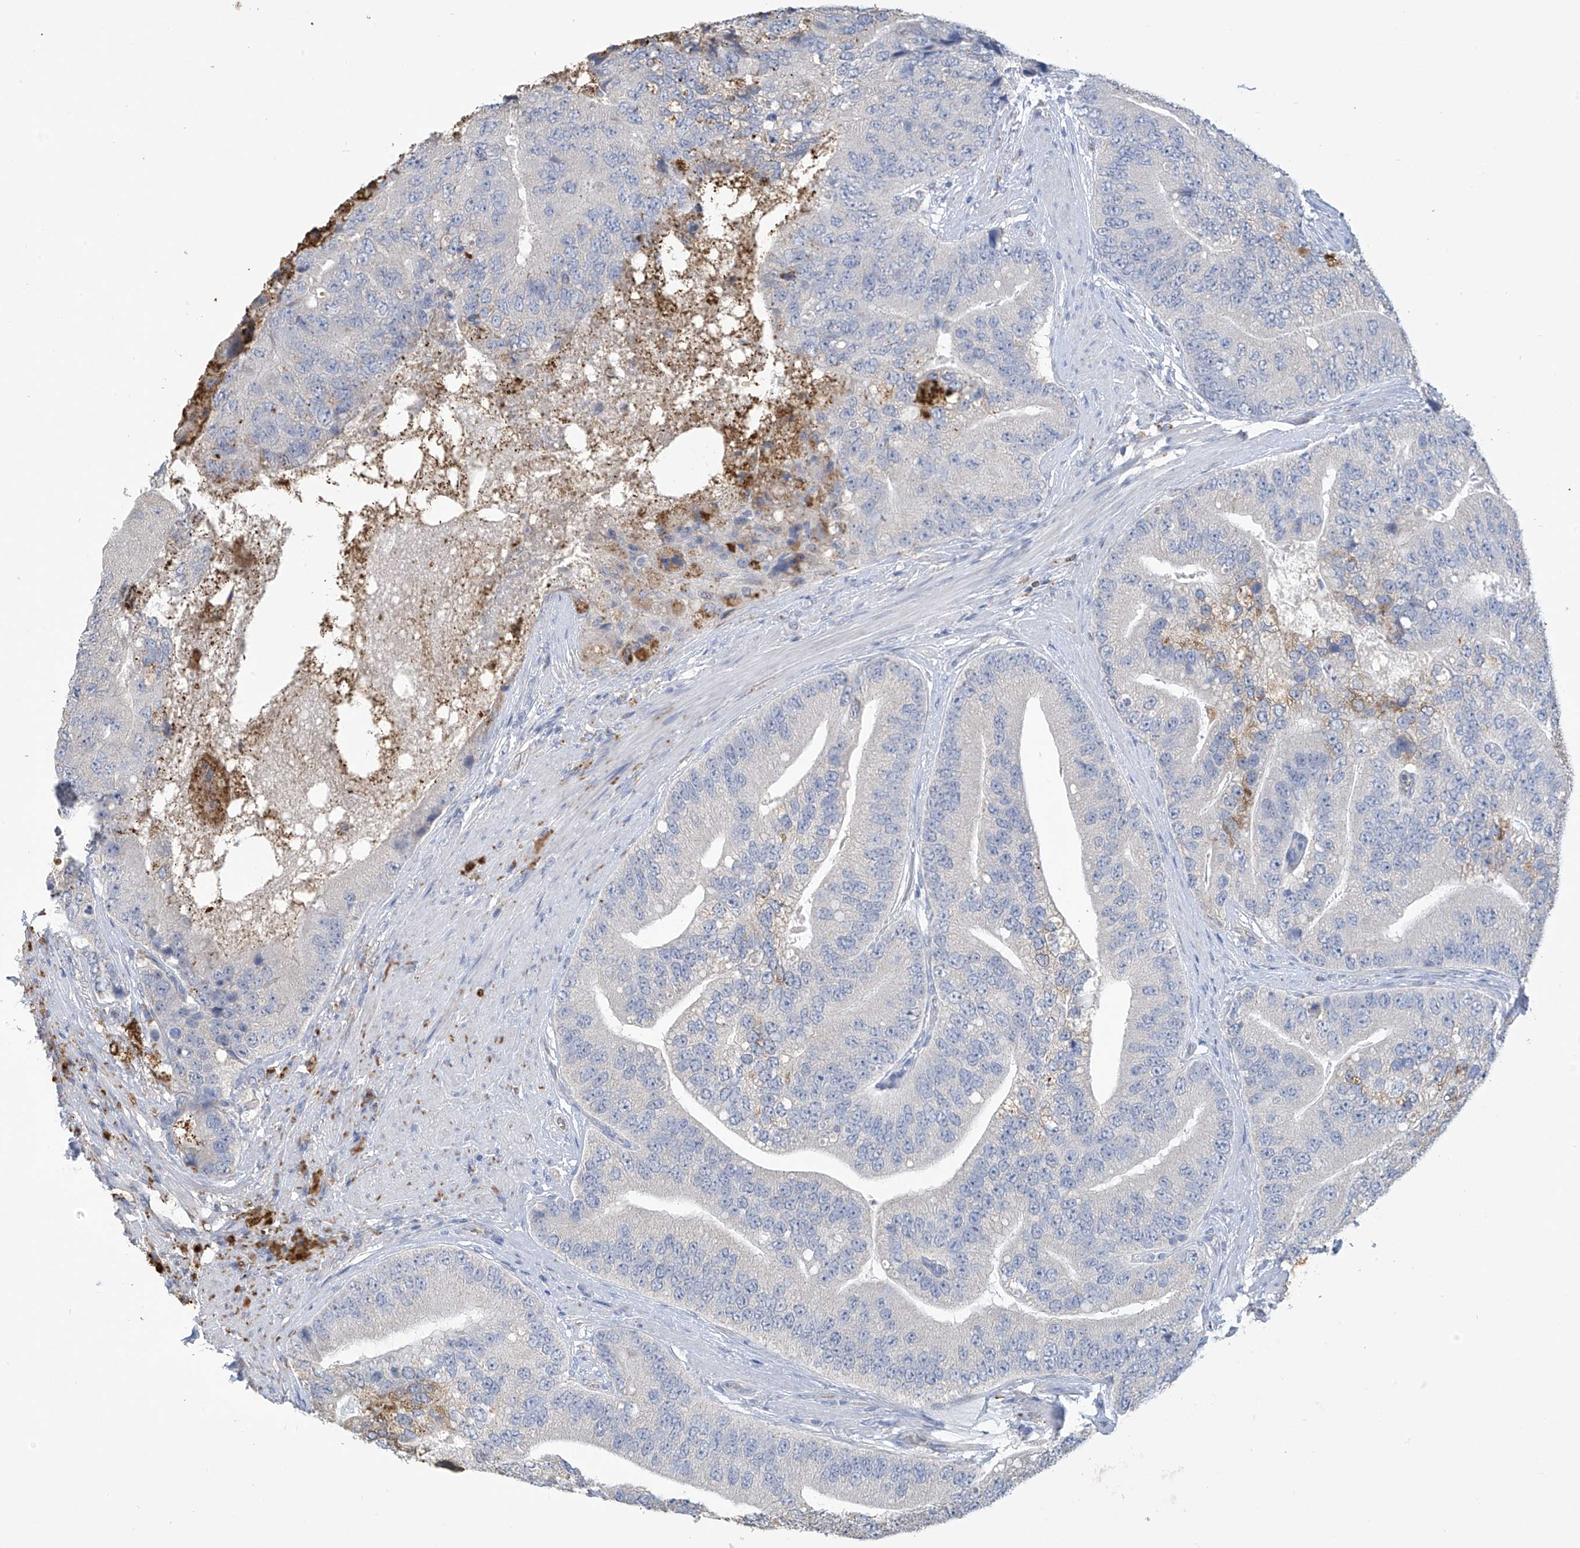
{"staining": {"intensity": "negative", "quantity": "none", "location": "none"}, "tissue": "prostate cancer", "cell_type": "Tumor cells", "image_type": "cancer", "snomed": [{"axis": "morphology", "description": "Adenocarcinoma, High grade"}, {"axis": "topography", "description": "Prostate"}], "caption": "High magnification brightfield microscopy of prostate cancer (adenocarcinoma (high-grade)) stained with DAB (brown) and counterstained with hematoxylin (blue): tumor cells show no significant expression.", "gene": "OGT", "patient": {"sex": "male", "age": 70}}